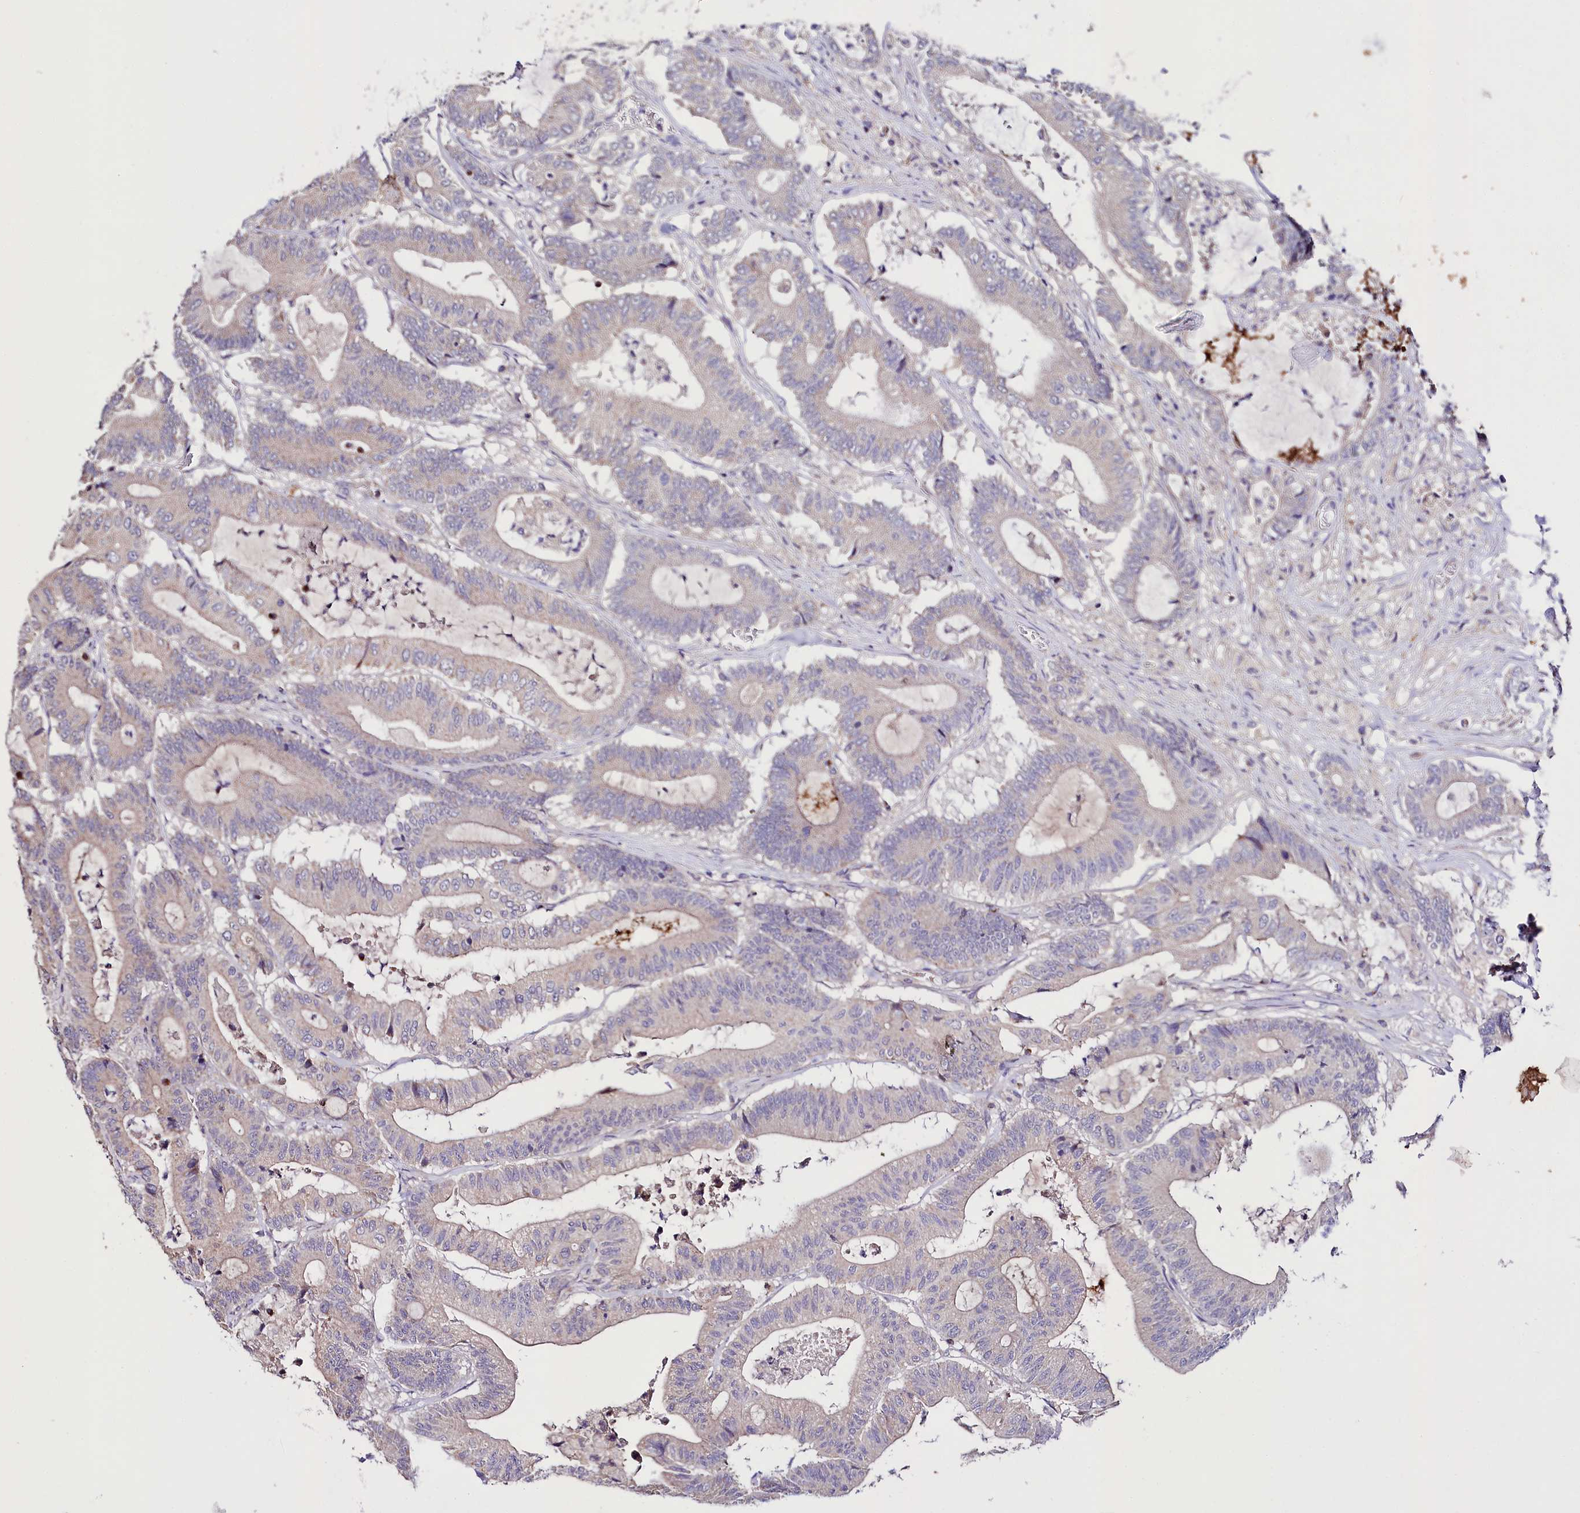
{"staining": {"intensity": "negative", "quantity": "none", "location": "none"}, "tissue": "colorectal cancer", "cell_type": "Tumor cells", "image_type": "cancer", "snomed": [{"axis": "morphology", "description": "Adenocarcinoma, NOS"}, {"axis": "topography", "description": "Colon"}], "caption": "A high-resolution histopathology image shows immunohistochemistry (IHC) staining of colorectal cancer (adenocarcinoma), which reveals no significant staining in tumor cells. (Immunohistochemistry, brightfield microscopy, high magnification).", "gene": "ZNF45", "patient": {"sex": "female", "age": 84}}